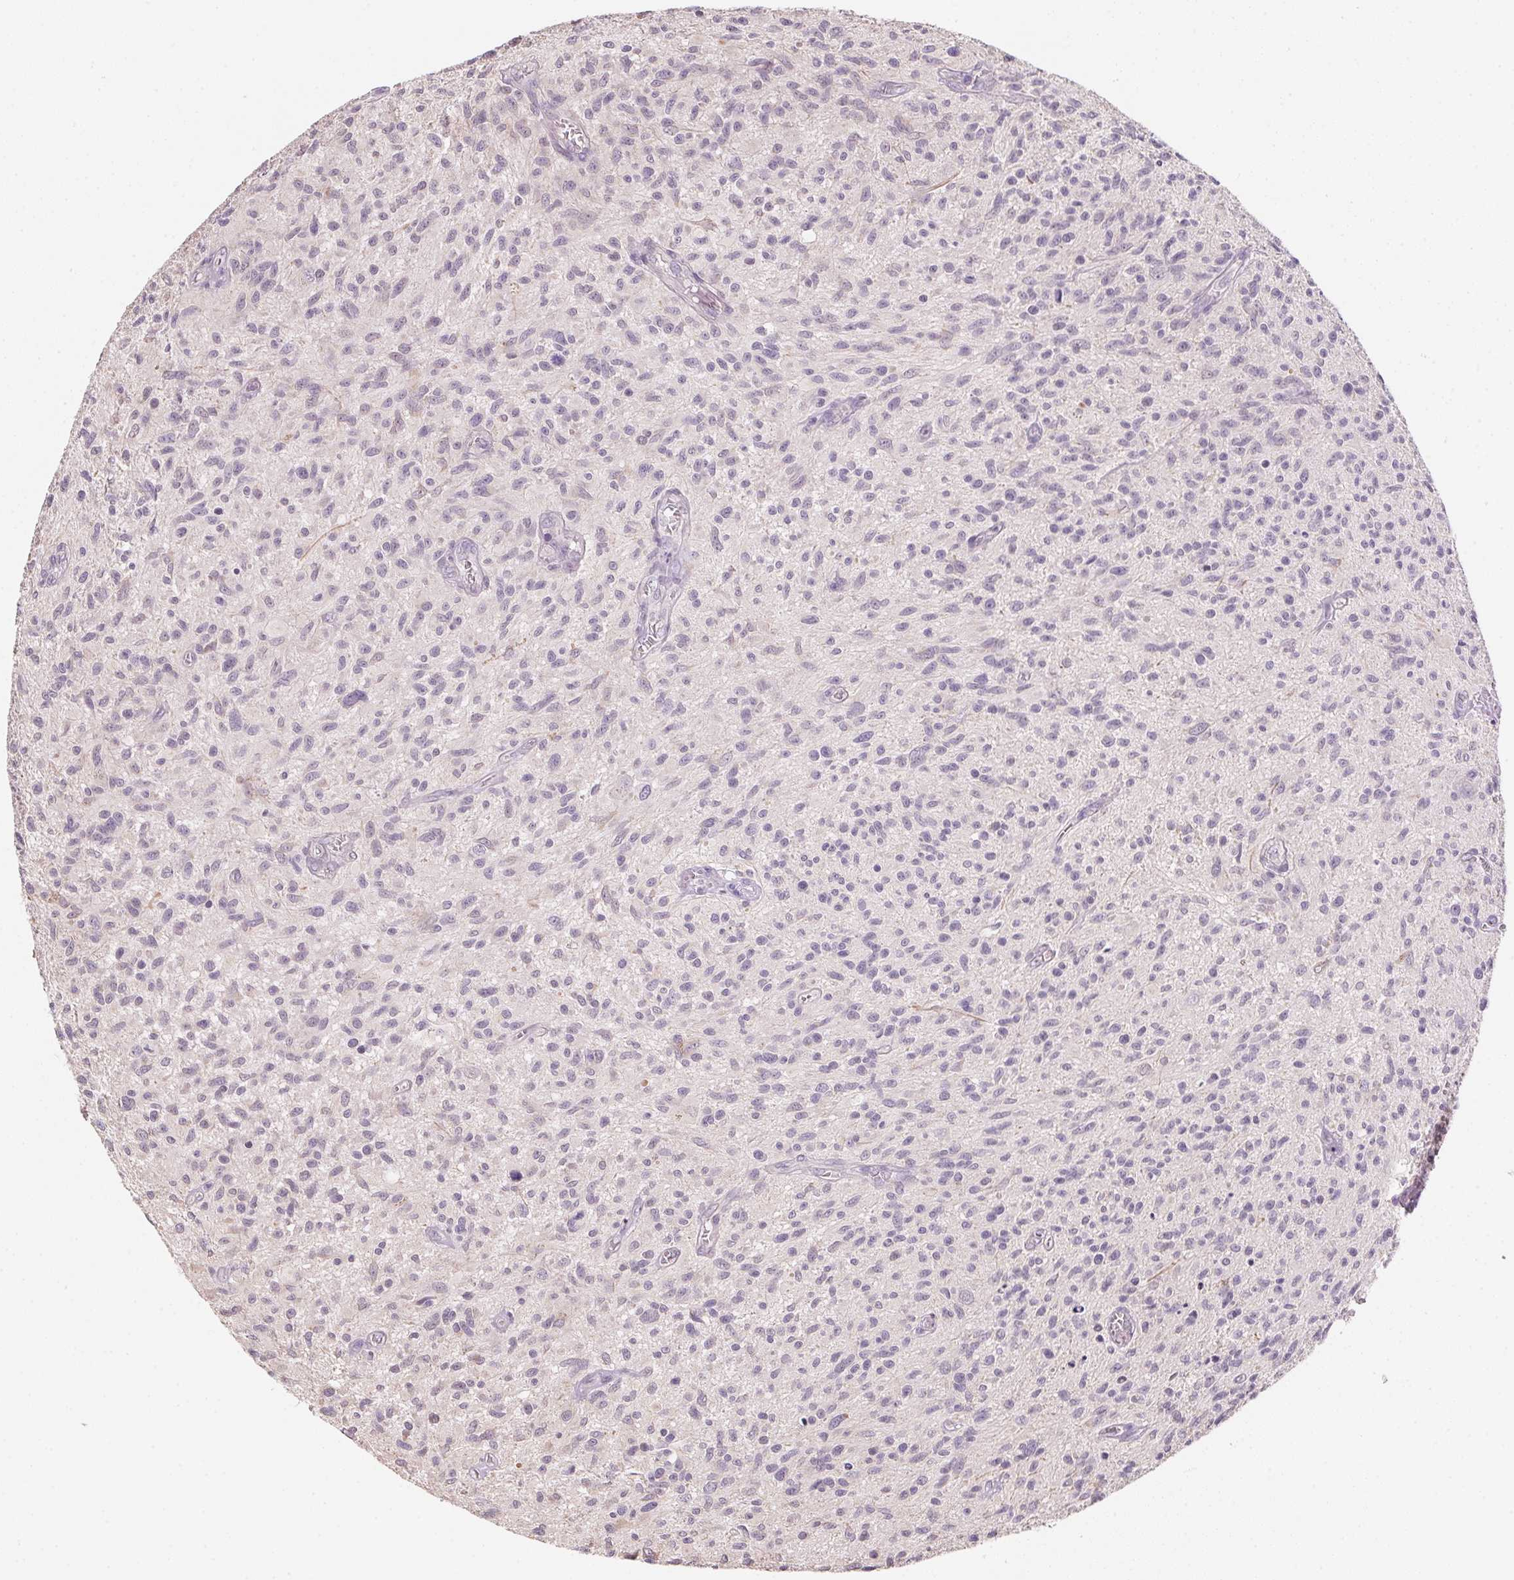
{"staining": {"intensity": "negative", "quantity": "none", "location": "none"}, "tissue": "glioma", "cell_type": "Tumor cells", "image_type": "cancer", "snomed": [{"axis": "morphology", "description": "Glioma, malignant, High grade"}, {"axis": "topography", "description": "Brain"}], "caption": "This is an immunohistochemistry histopathology image of human high-grade glioma (malignant). There is no positivity in tumor cells.", "gene": "ALDH8A1", "patient": {"sex": "male", "age": 75}}